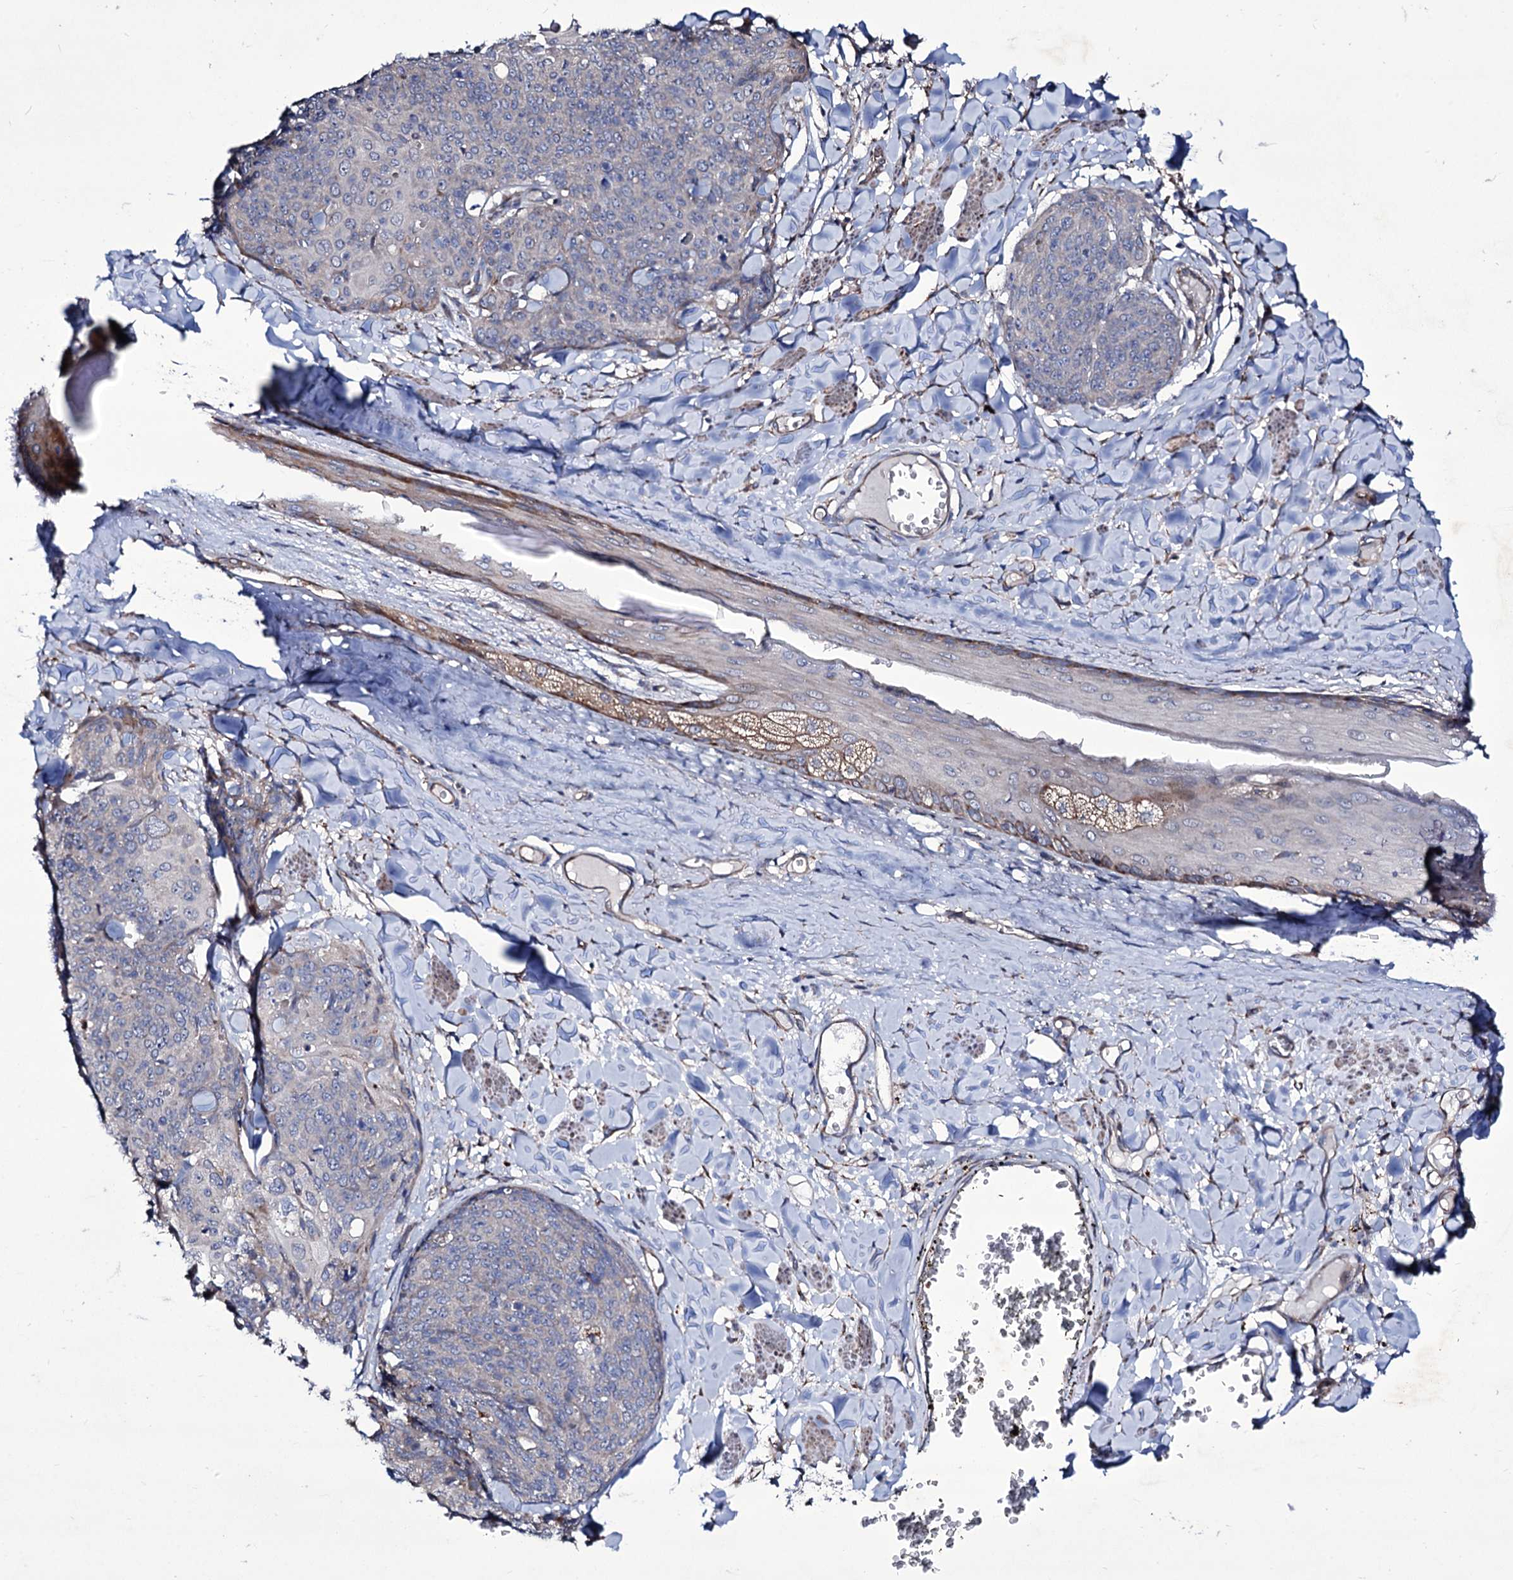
{"staining": {"intensity": "negative", "quantity": "none", "location": "none"}, "tissue": "skin cancer", "cell_type": "Tumor cells", "image_type": "cancer", "snomed": [{"axis": "morphology", "description": "Squamous cell carcinoma, NOS"}, {"axis": "topography", "description": "Skin"}, {"axis": "topography", "description": "Vulva"}], "caption": "There is no significant positivity in tumor cells of skin cancer (squamous cell carcinoma).", "gene": "TUBGCP5", "patient": {"sex": "female", "age": 85}}